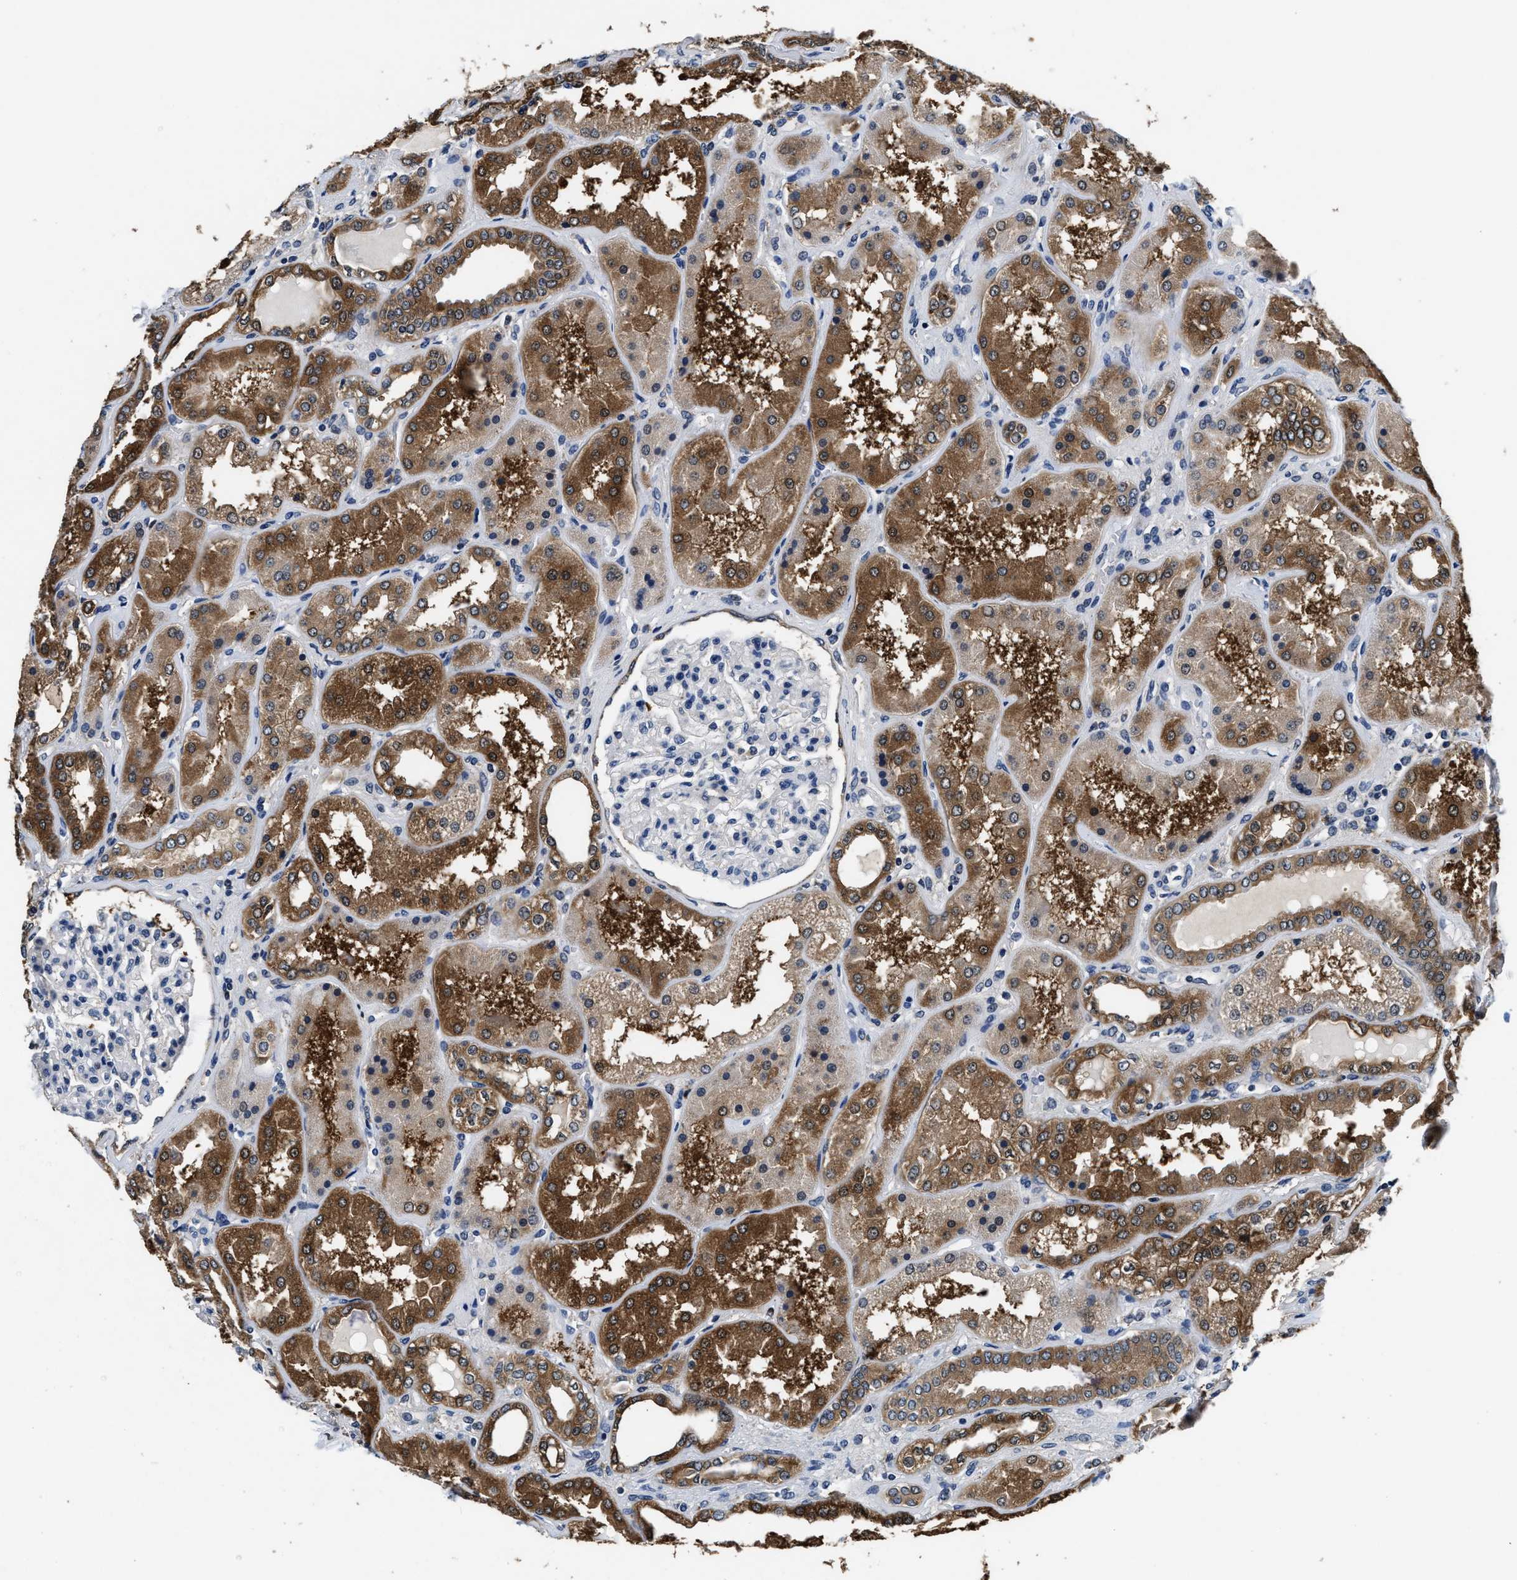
{"staining": {"intensity": "negative", "quantity": "none", "location": "none"}, "tissue": "kidney", "cell_type": "Cells in glomeruli", "image_type": "normal", "snomed": [{"axis": "morphology", "description": "Normal tissue, NOS"}, {"axis": "topography", "description": "Kidney"}], "caption": "Immunohistochemical staining of unremarkable human kidney displays no significant staining in cells in glomeruli.", "gene": "PHPT1", "patient": {"sex": "female", "age": 56}}